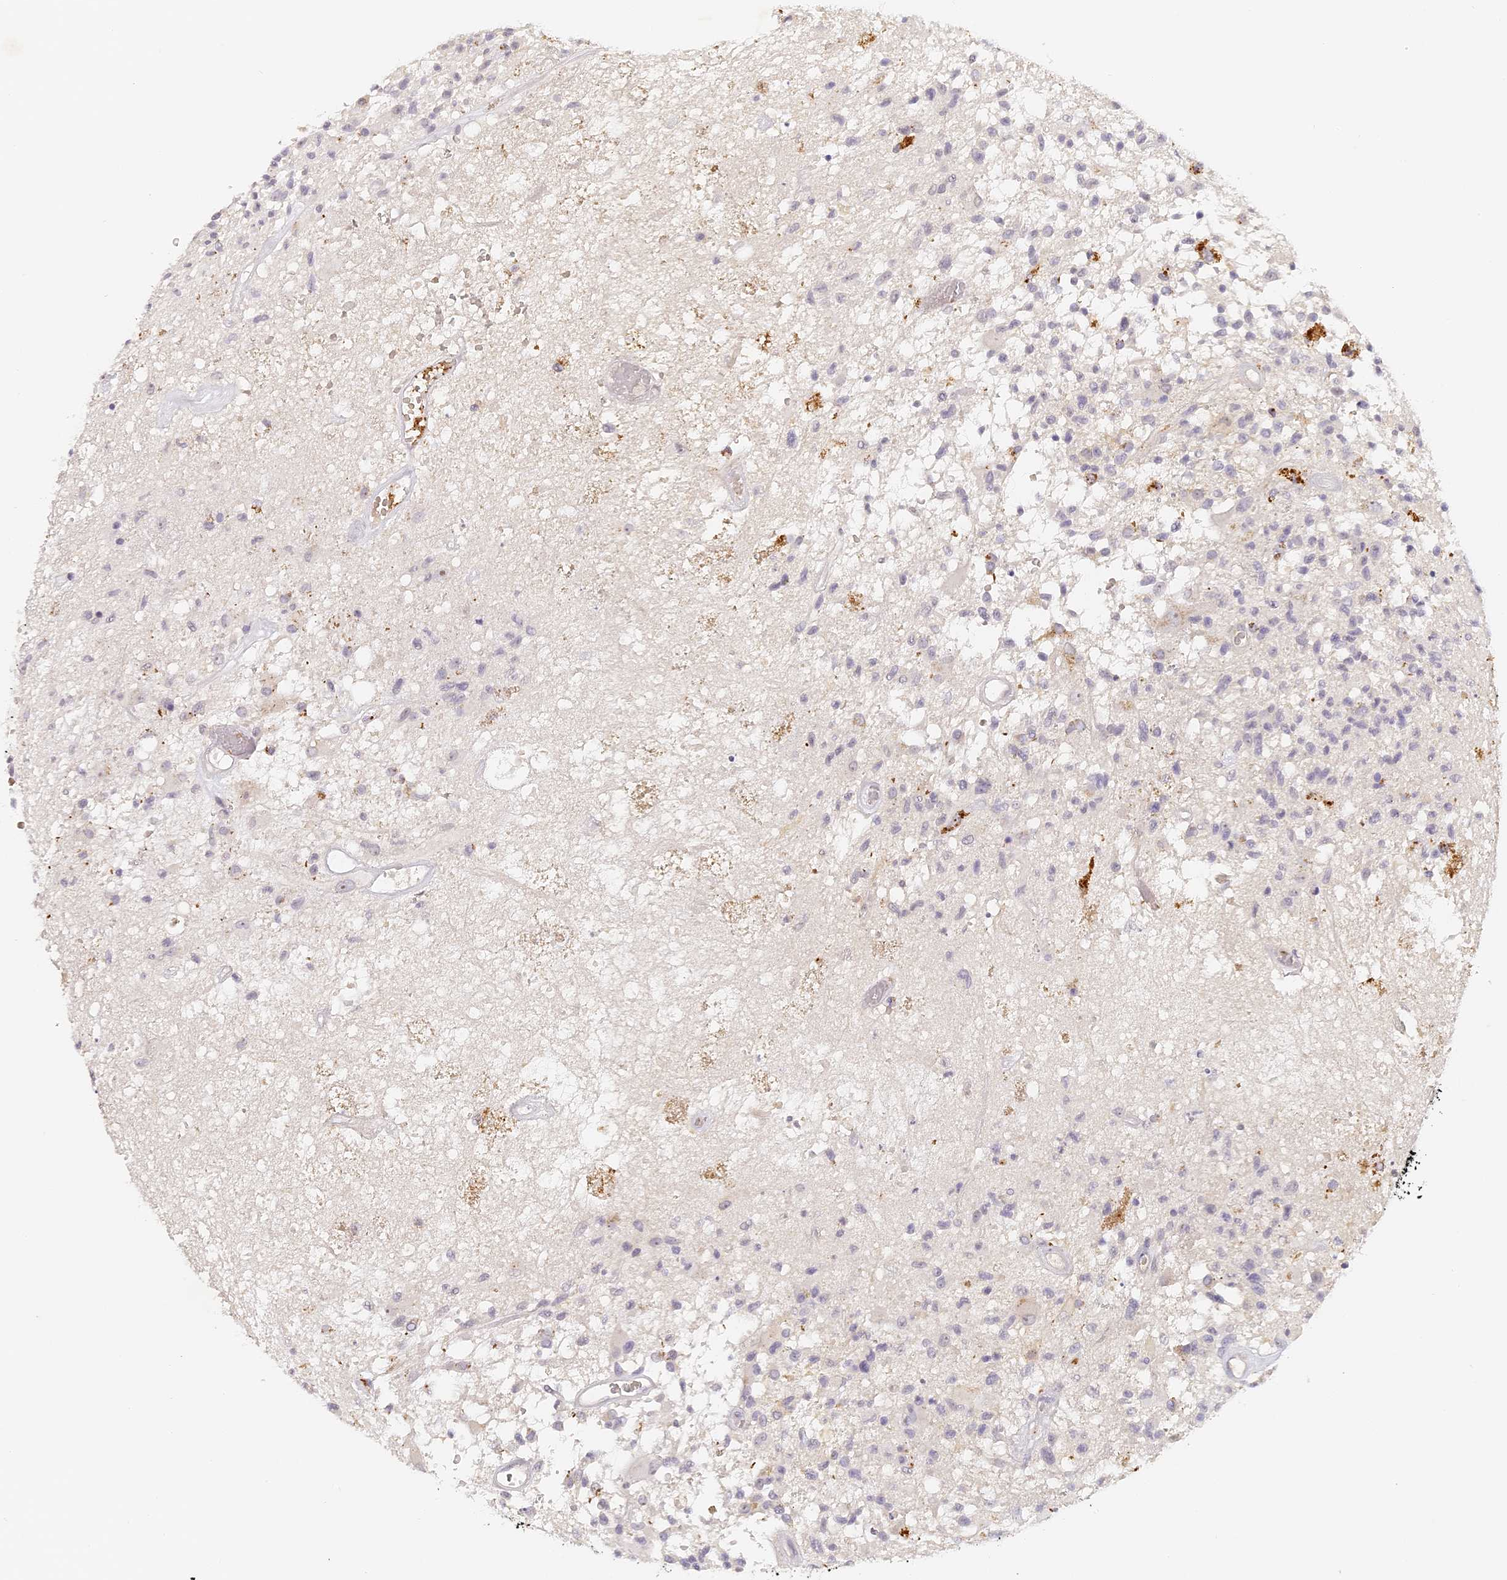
{"staining": {"intensity": "negative", "quantity": "none", "location": "none"}, "tissue": "glioma", "cell_type": "Tumor cells", "image_type": "cancer", "snomed": [{"axis": "morphology", "description": "Glioma, malignant, High grade"}, {"axis": "morphology", "description": "Glioblastoma, NOS"}, {"axis": "topography", "description": "Brain"}], "caption": "A high-resolution image shows immunohistochemistry staining of glioma, which shows no significant expression in tumor cells.", "gene": "ELL3", "patient": {"sex": "male", "age": 60}}